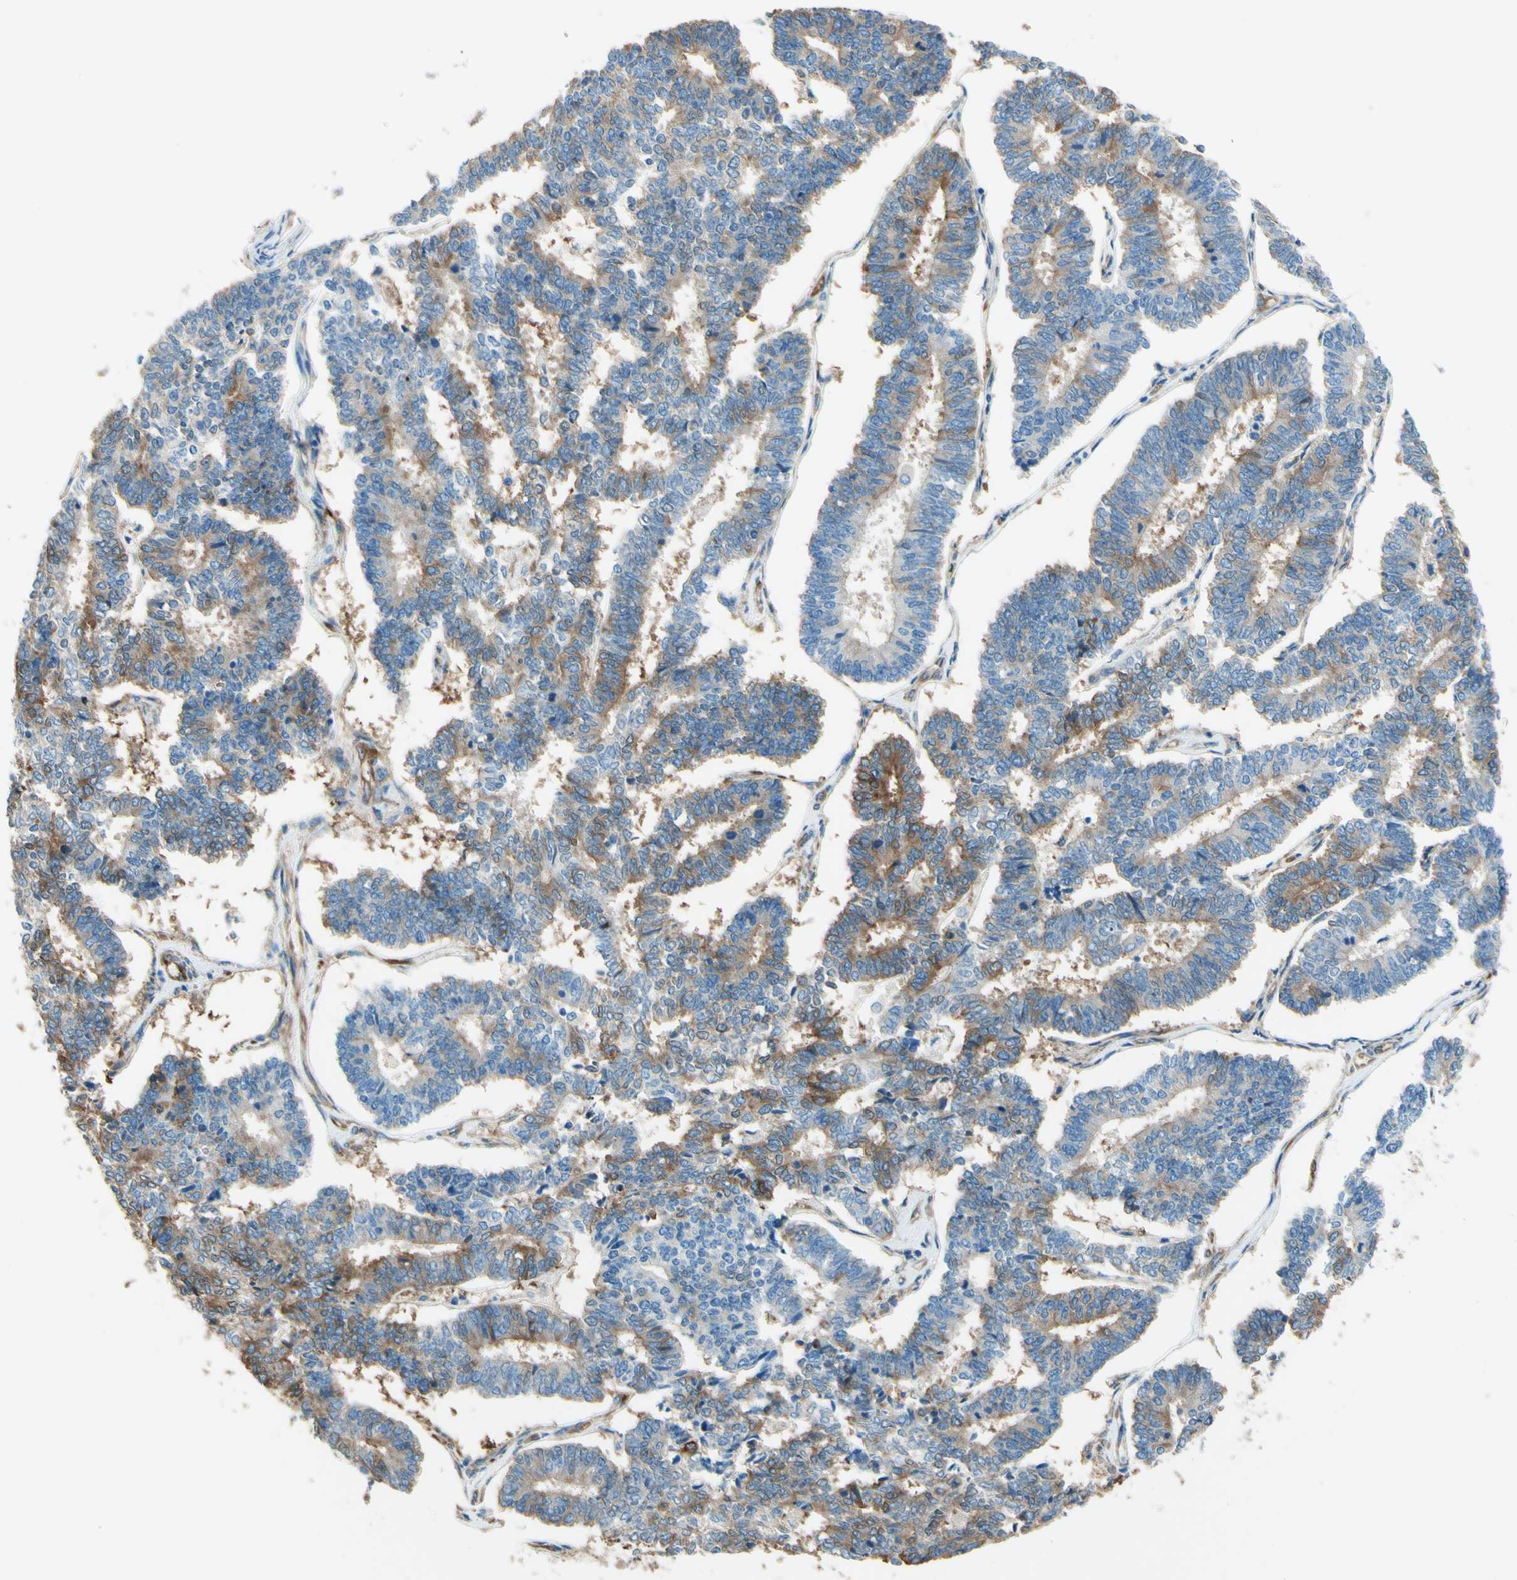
{"staining": {"intensity": "weak", "quantity": "25%-75%", "location": "cytoplasmic/membranous"}, "tissue": "endometrial cancer", "cell_type": "Tumor cells", "image_type": "cancer", "snomed": [{"axis": "morphology", "description": "Adenocarcinoma, NOS"}, {"axis": "topography", "description": "Endometrium"}], "caption": "An IHC histopathology image of tumor tissue is shown. Protein staining in brown shows weak cytoplasmic/membranous positivity in adenocarcinoma (endometrial) within tumor cells.", "gene": "DPYSL3", "patient": {"sex": "female", "age": 70}}